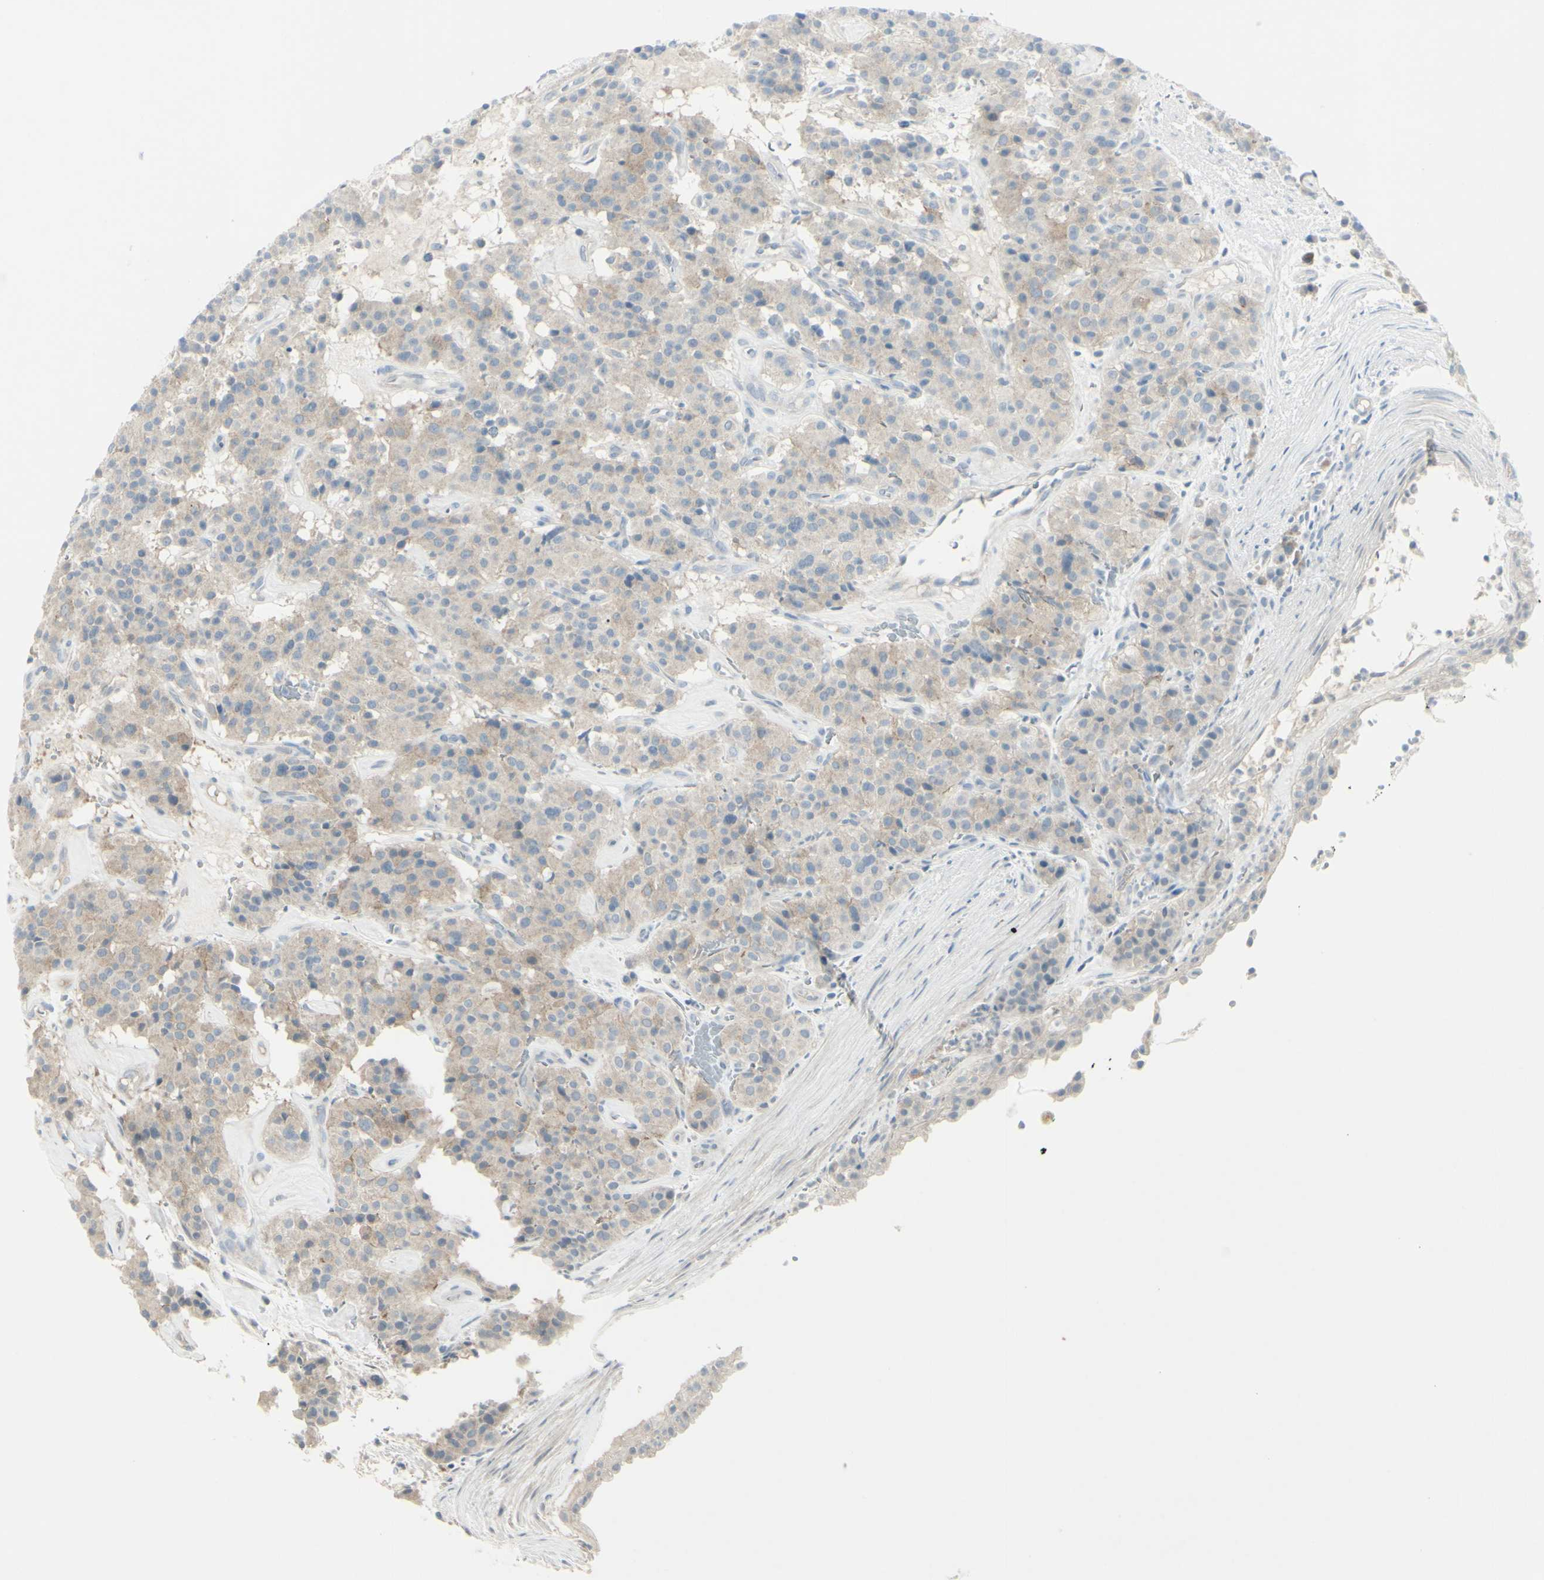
{"staining": {"intensity": "weak", "quantity": ">75%", "location": "cytoplasmic/membranous"}, "tissue": "carcinoid", "cell_type": "Tumor cells", "image_type": "cancer", "snomed": [{"axis": "morphology", "description": "Carcinoid, malignant, NOS"}, {"axis": "topography", "description": "Lung"}], "caption": "Carcinoid stained with DAB IHC displays low levels of weak cytoplasmic/membranous expression in approximately >75% of tumor cells.", "gene": "SH3GL2", "patient": {"sex": "male", "age": 30}}